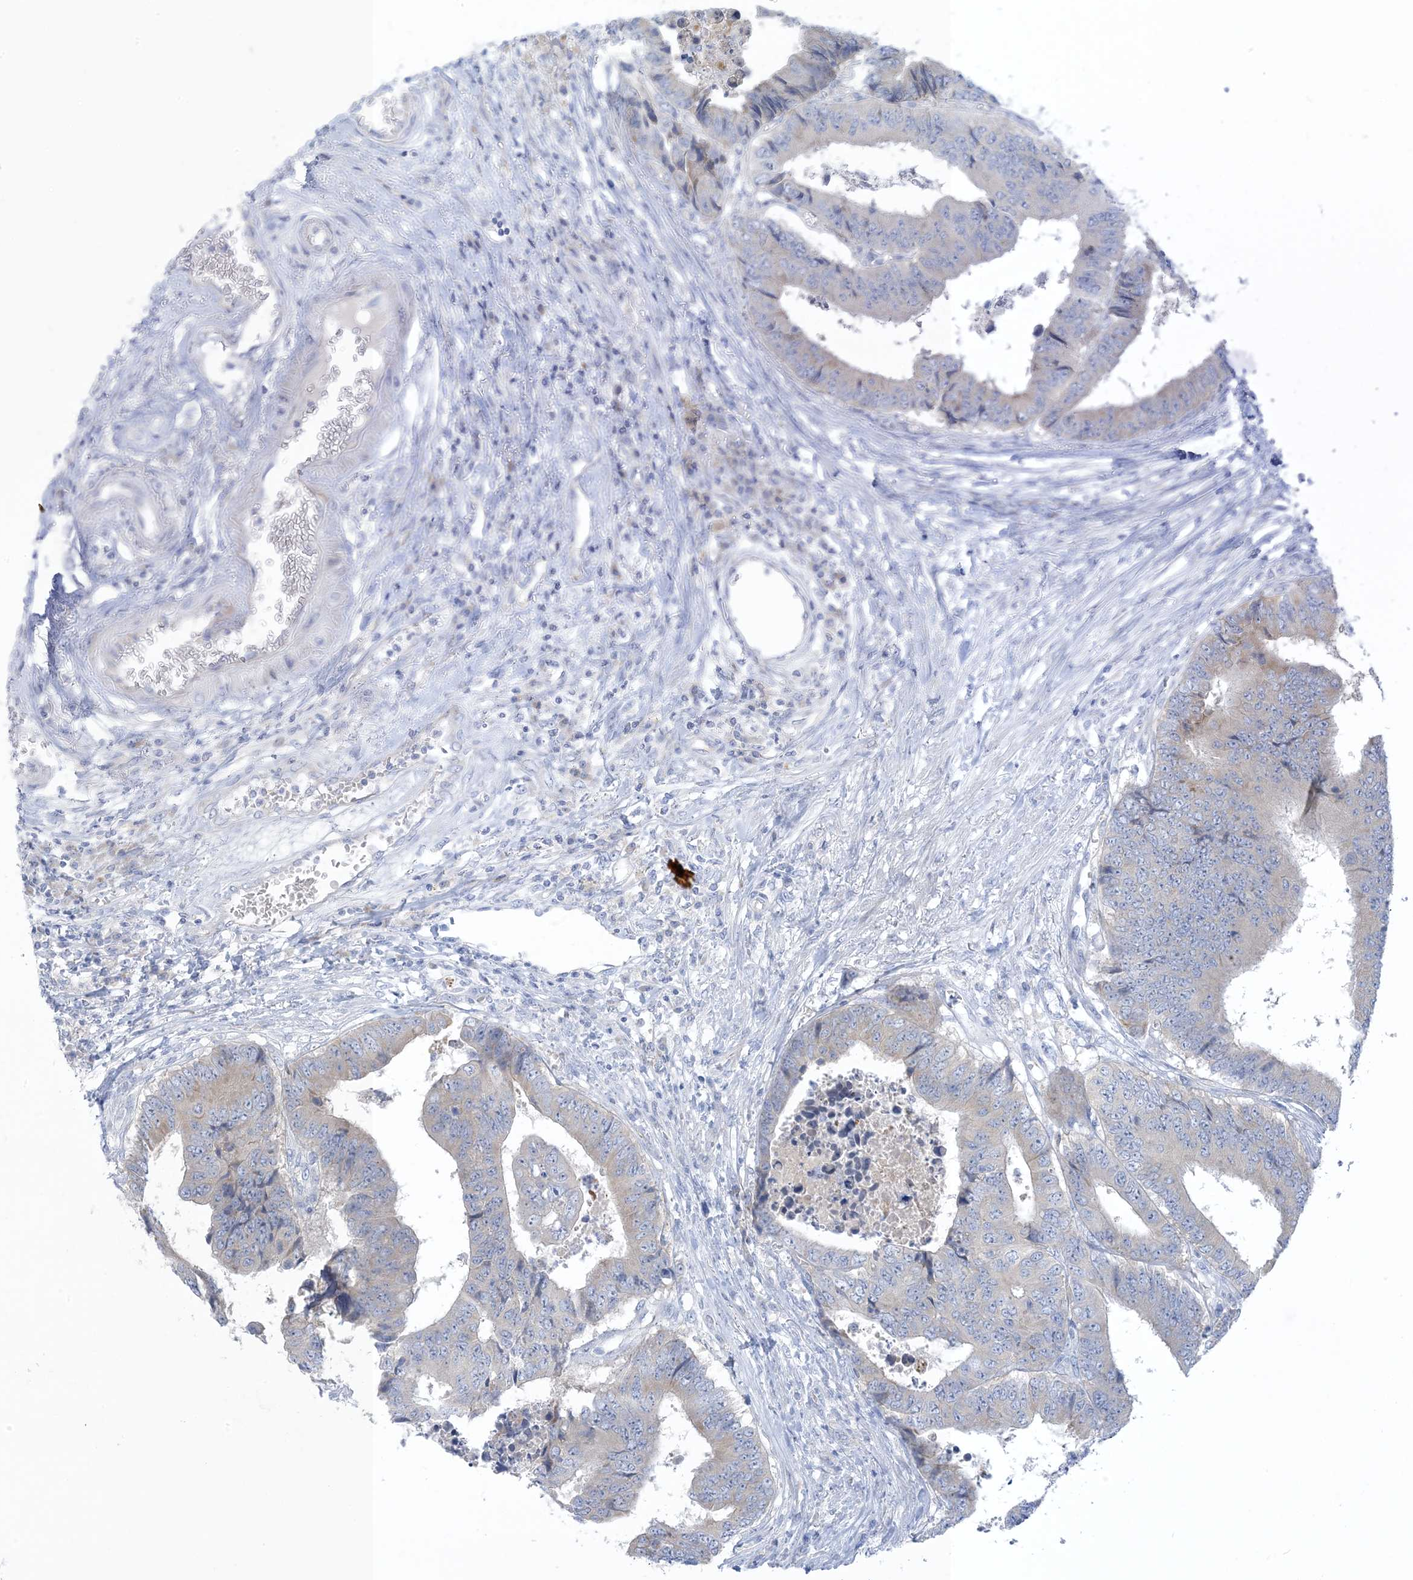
{"staining": {"intensity": "negative", "quantity": "none", "location": "none"}, "tissue": "colorectal cancer", "cell_type": "Tumor cells", "image_type": "cancer", "snomed": [{"axis": "morphology", "description": "Adenocarcinoma, NOS"}, {"axis": "topography", "description": "Rectum"}], "caption": "An image of colorectal adenocarcinoma stained for a protein reveals no brown staining in tumor cells. Brightfield microscopy of immunohistochemistry stained with DAB (3,3'-diaminobenzidine) (brown) and hematoxylin (blue), captured at high magnification.", "gene": "XIRP2", "patient": {"sex": "male", "age": 84}}